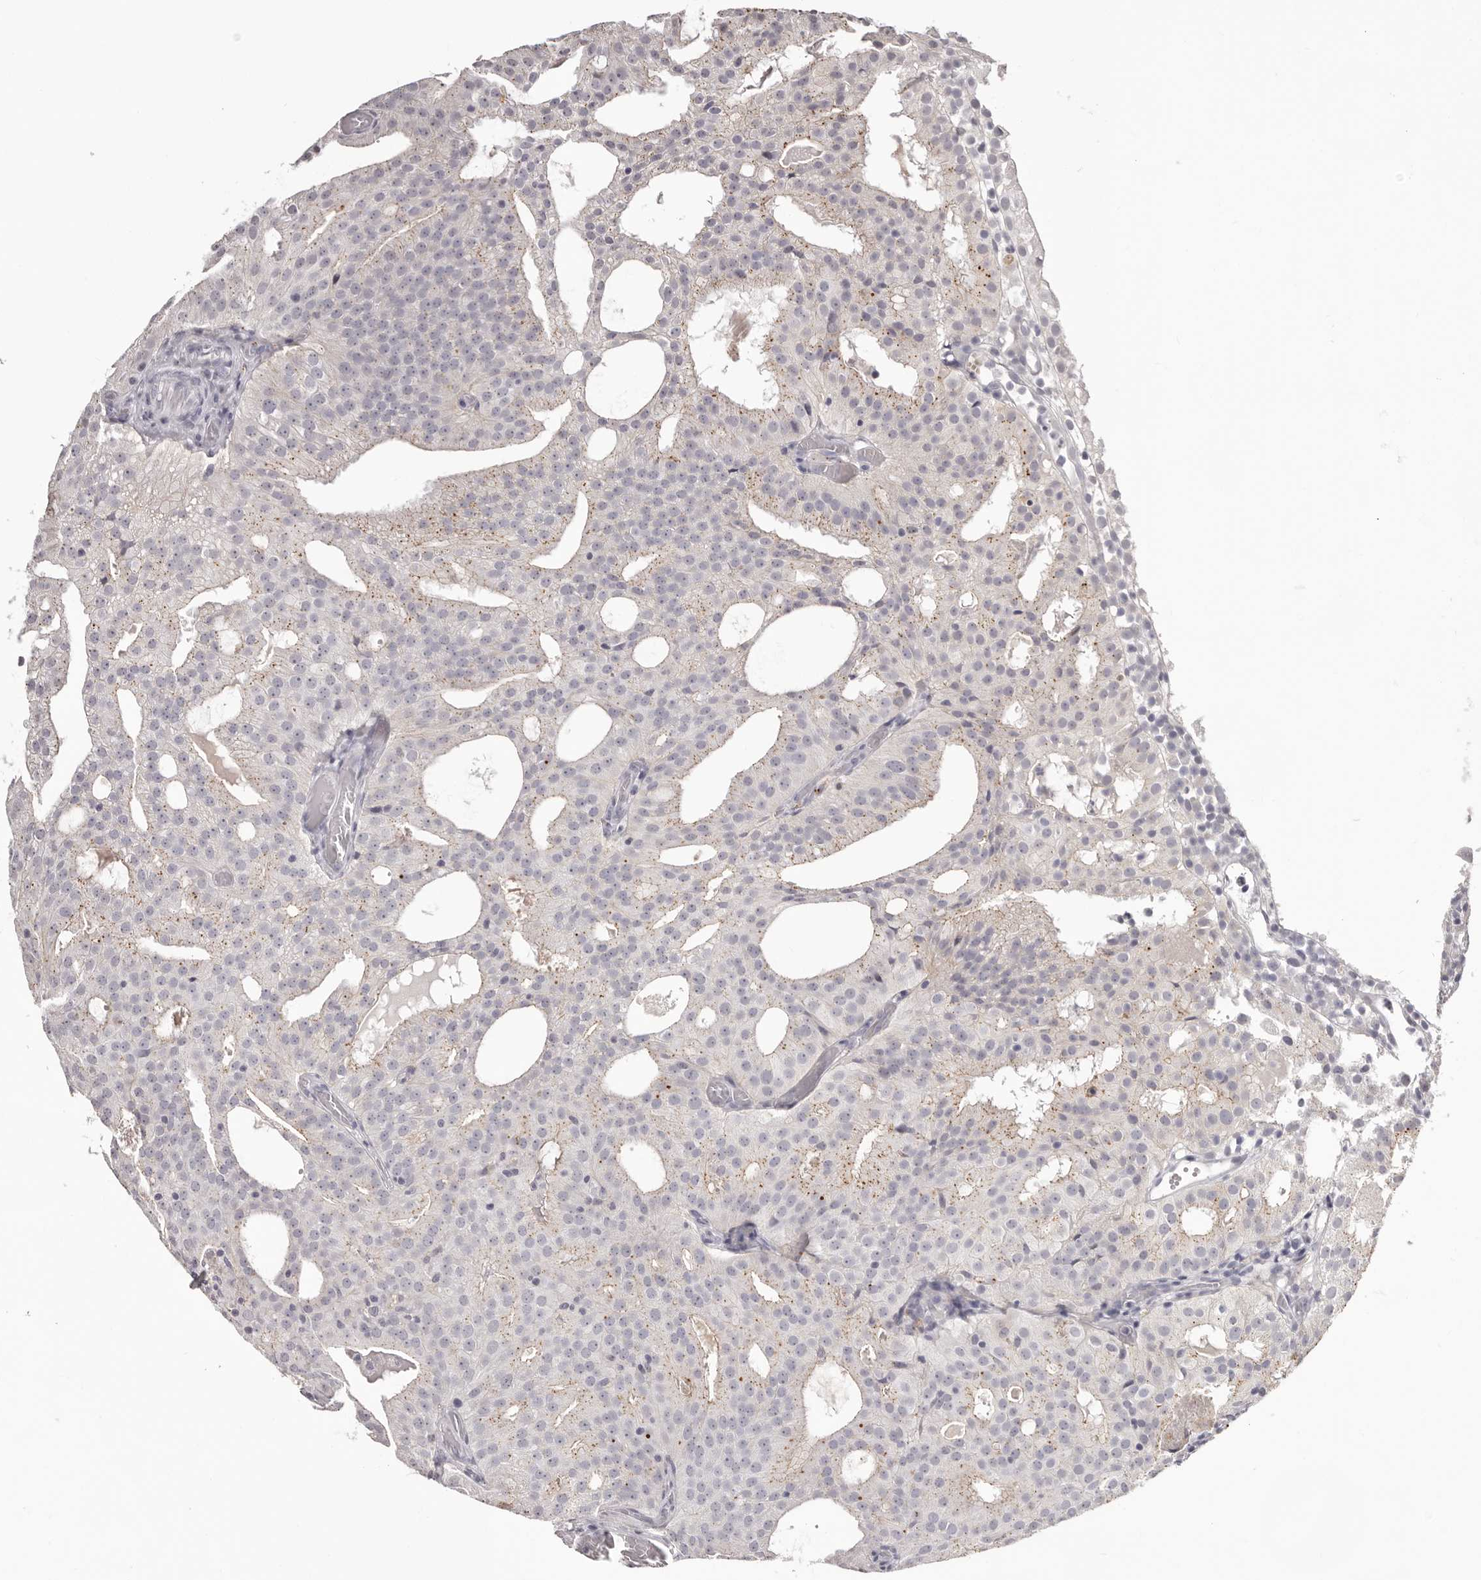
{"staining": {"intensity": "weak", "quantity": "25%-75%", "location": "cytoplasmic/membranous"}, "tissue": "prostate cancer", "cell_type": "Tumor cells", "image_type": "cancer", "snomed": [{"axis": "morphology", "description": "Adenocarcinoma, Medium grade"}, {"axis": "topography", "description": "Prostate"}], "caption": "This is an image of immunohistochemistry (IHC) staining of adenocarcinoma (medium-grade) (prostate), which shows weak expression in the cytoplasmic/membranous of tumor cells.", "gene": "PCDHB6", "patient": {"sex": "male", "age": 88}}